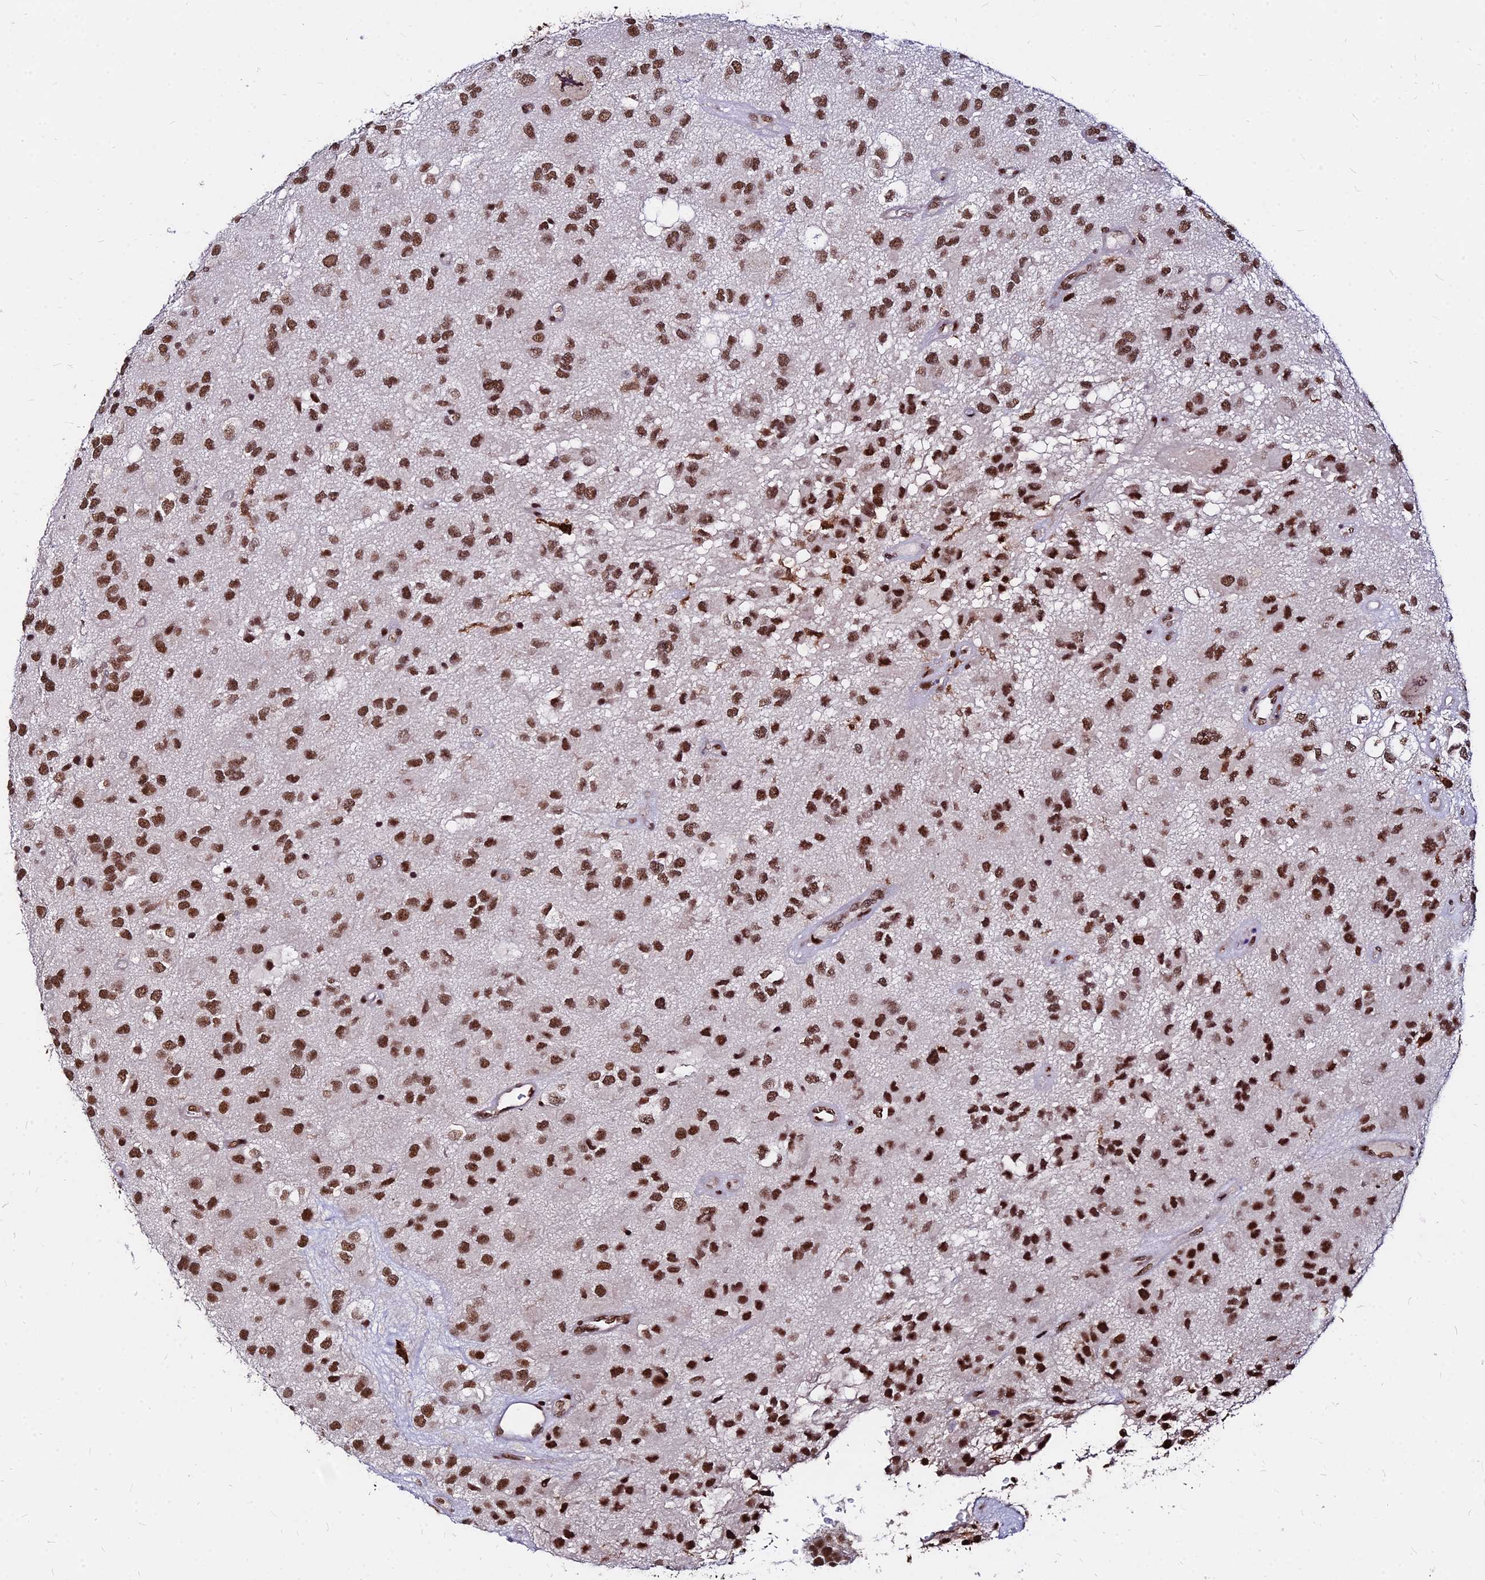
{"staining": {"intensity": "strong", "quantity": ">75%", "location": "nuclear"}, "tissue": "glioma", "cell_type": "Tumor cells", "image_type": "cancer", "snomed": [{"axis": "morphology", "description": "Glioma, malignant, Low grade"}, {"axis": "topography", "description": "Brain"}], "caption": "Malignant low-grade glioma tissue exhibits strong nuclear positivity in about >75% of tumor cells", "gene": "ZBED4", "patient": {"sex": "male", "age": 66}}